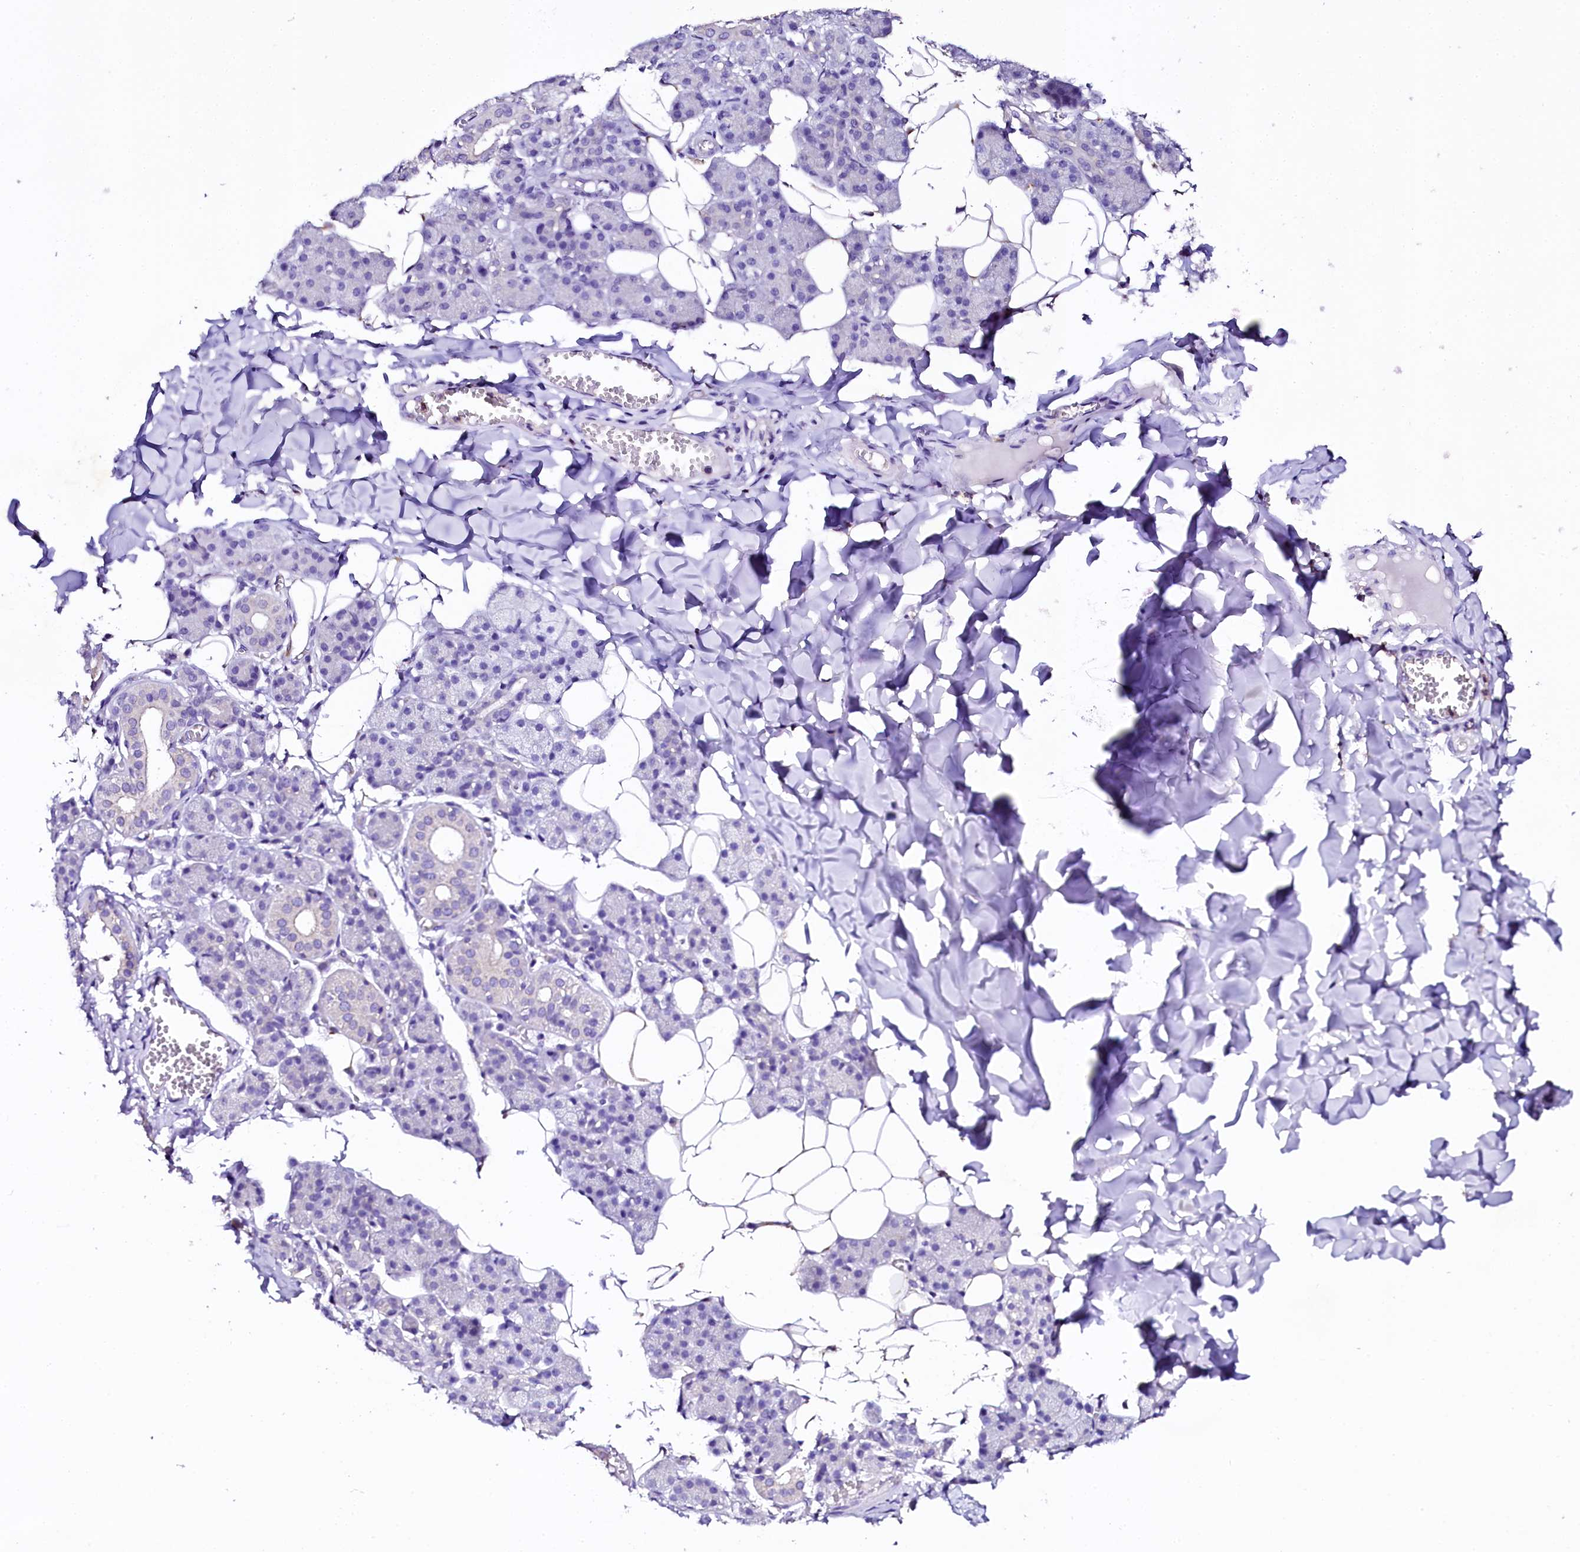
{"staining": {"intensity": "negative", "quantity": "none", "location": "none"}, "tissue": "salivary gland", "cell_type": "Glandular cells", "image_type": "normal", "snomed": [{"axis": "morphology", "description": "Normal tissue, NOS"}, {"axis": "topography", "description": "Salivary gland"}], "caption": "Immunohistochemistry (IHC) photomicrograph of benign salivary gland: human salivary gland stained with DAB (3,3'-diaminobenzidine) demonstrates no significant protein staining in glandular cells. The staining was performed using DAB to visualize the protein expression in brown, while the nuclei were stained in blue with hematoxylin (Magnification: 20x).", "gene": "NAA16", "patient": {"sex": "female", "age": 33}}